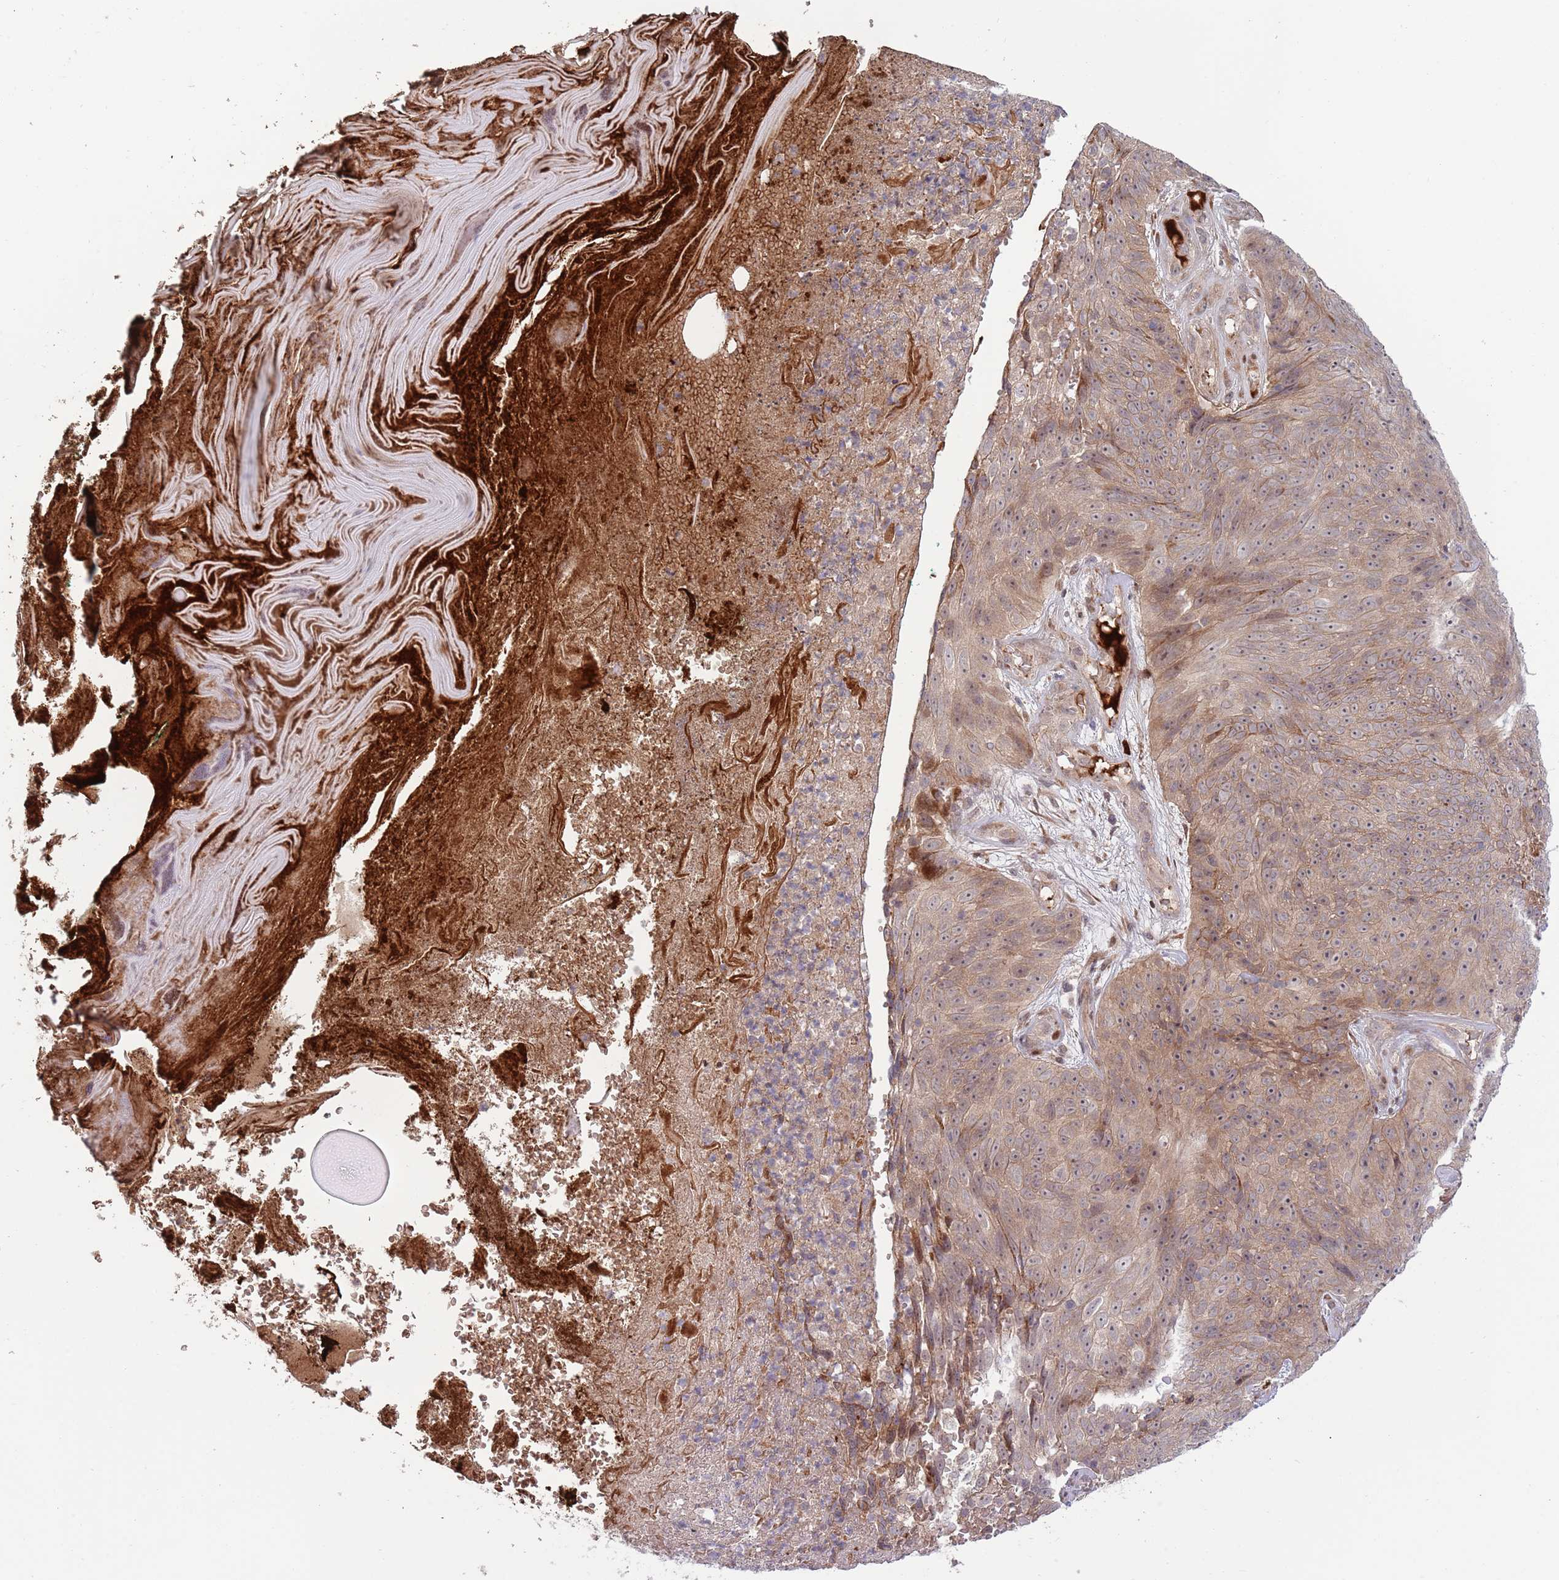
{"staining": {"intensity": "moderate", "quantity": ">75%", "location": "cytoplasmic/membranous,nuclear"}, "tissue": "skin cancer", "cell_type": "Tumor cells", "image_type": "cancer", "snomed": [{"axis": "morphology", "description": "Squamous cell carcinoma, NOS"}, {"axis": "topography", "description": "Skin"}], "caption": "The histopathology image displays immunohistochemical staining of skin cancer. There is moderate cytoplasmic/membranous and nuclear expression is present in about >75% of tumor cells.", "gene": "NT5DC4", "patient": {"sex": "female", "age": 87}}